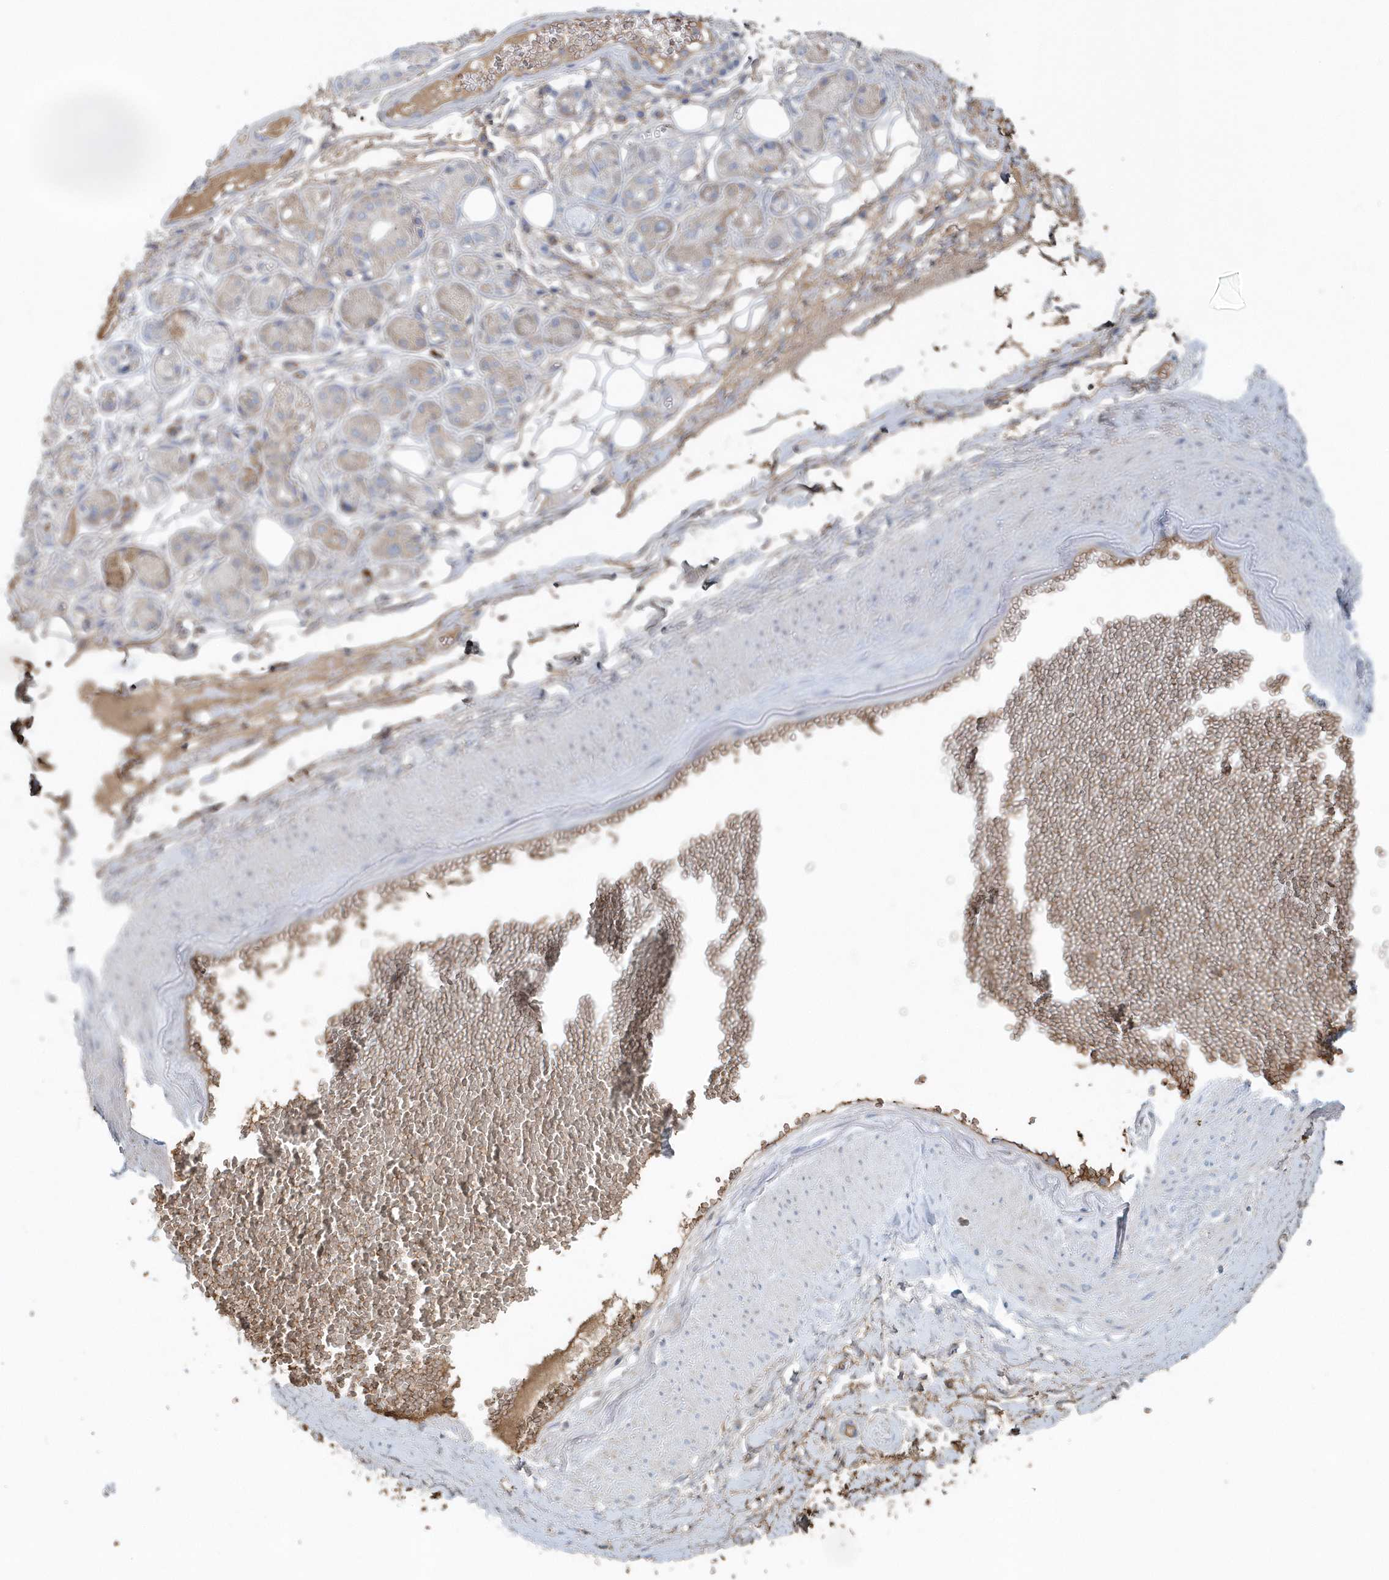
{"staining": {"intensity": "negative", "quantity": "none", "location": "none"}, "tissue": "adipose tissue", "cell_type": "Adipocytes", "image_type": "normal", "snomed": [{"axis": "morphology", "description": "Normal tissue, NOS"}, {"axis": "morphology", "description": "Inflammation, NOS"}, {"axis": "topography", "description": "Salivary gland"}, {"axis": "topography", "description": "Peripheral nerve tissue"}], "caption": "DAB (3,3'-diaminobenzidine) immunohistochemical staining of normal adipose tissue reveals no significant positivity in adipocytes. Nuclei are stained in blue.", "gene": "SPATA18", "patient": {"sex": "female", "age": 75}}